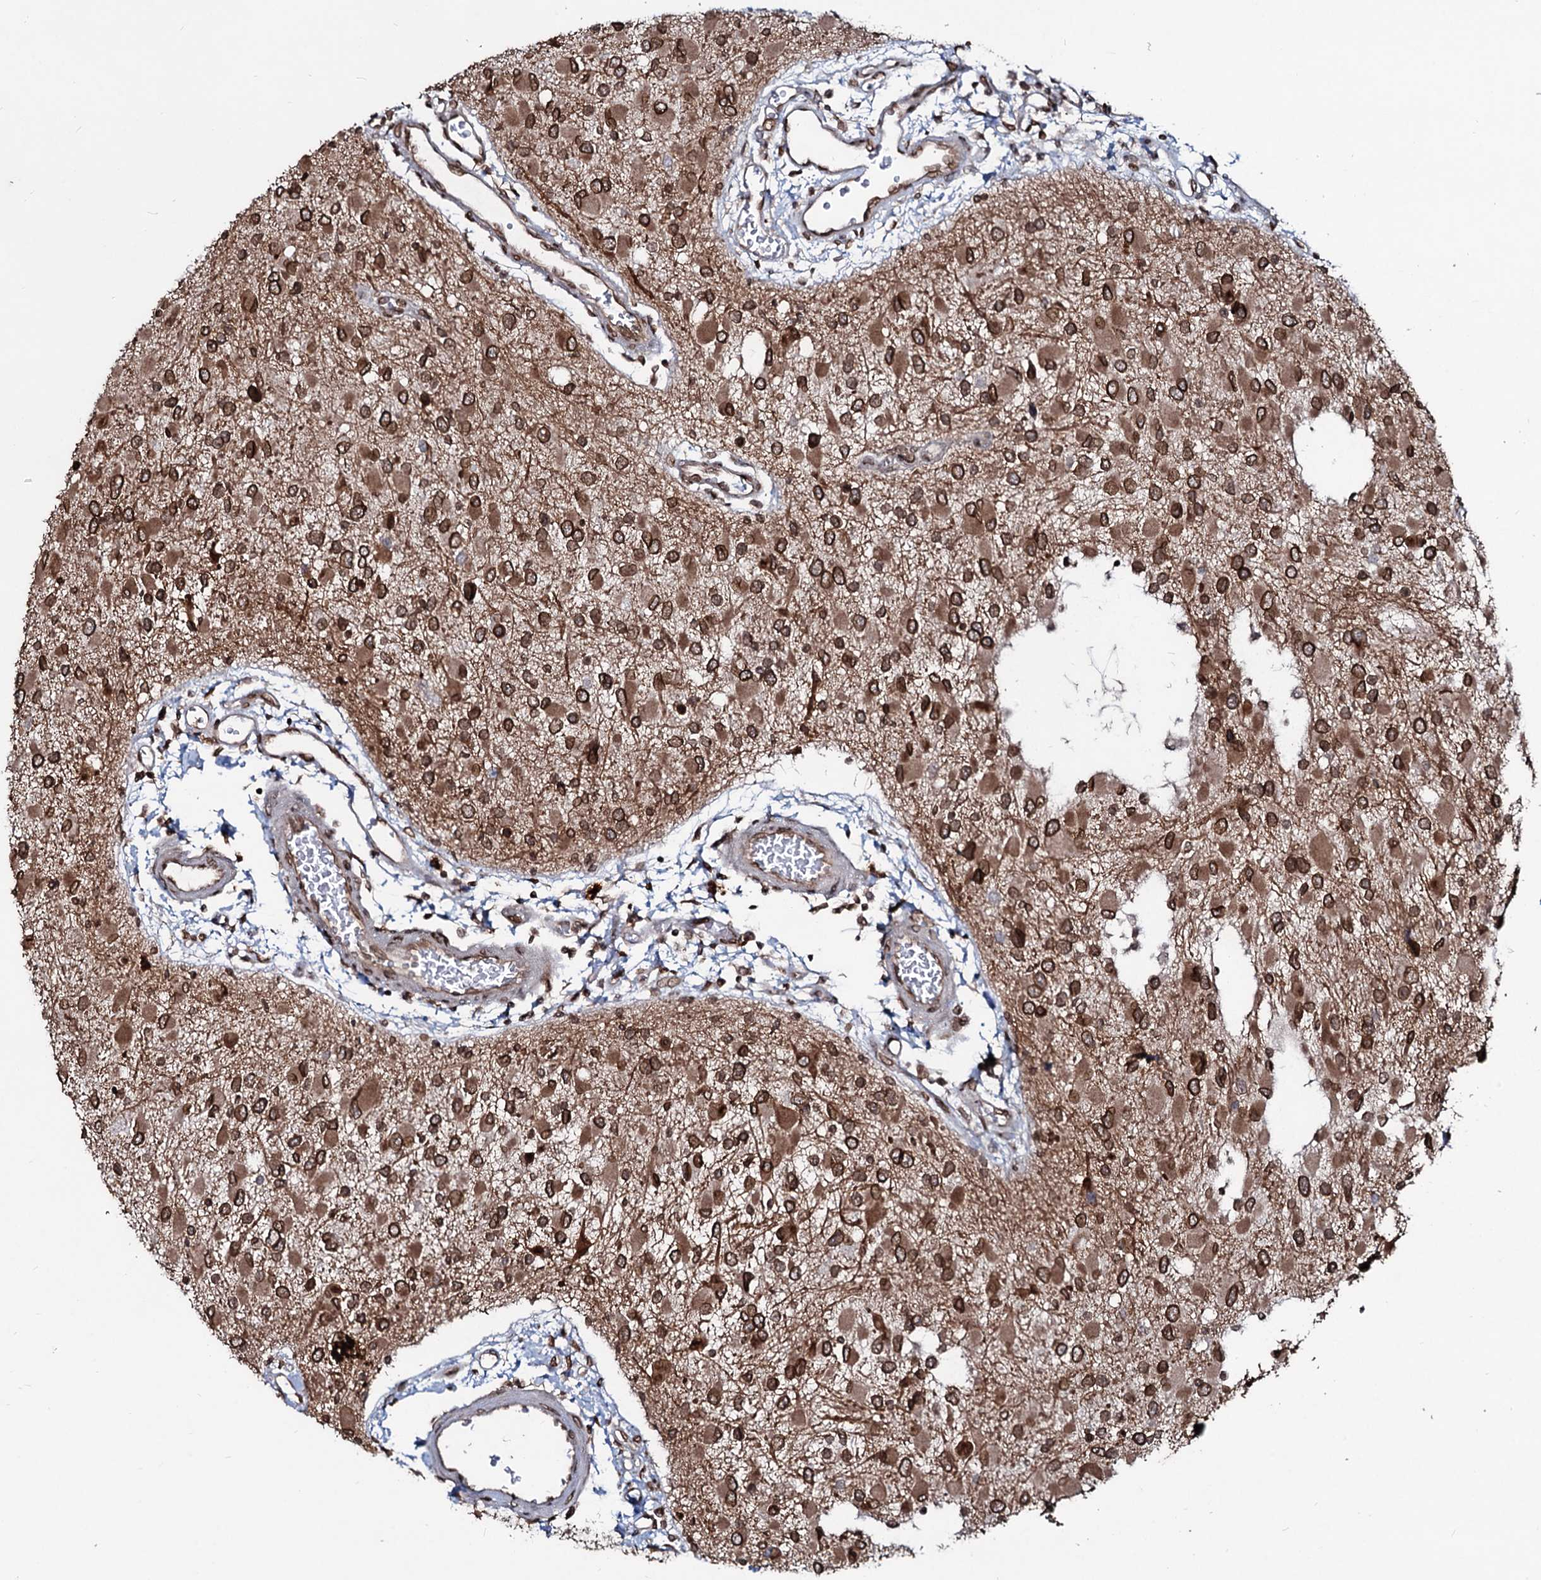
{"staining": {"intensity": "strong", "quantity": ">75%", "location": "cytoplasmic/membranous,nuclear"}, "tissue": "glioma", "cell_type": "Tumor cells", "image_type": "cancer", "snomed": [{"axis": "morphology", "description": "Glioma, malignant, High grade"}, {"axis": "topography", "description": "Brain"}], "caption": "DAB immunohistochemical staining of high-grade glioma (malignant) exhibits strong cytoplasmic/membranous and nuclear protein expression in approximately >75% of tumor cells.", "gene": "RNF6", "patient": {"sex": "male", "age": 53}}